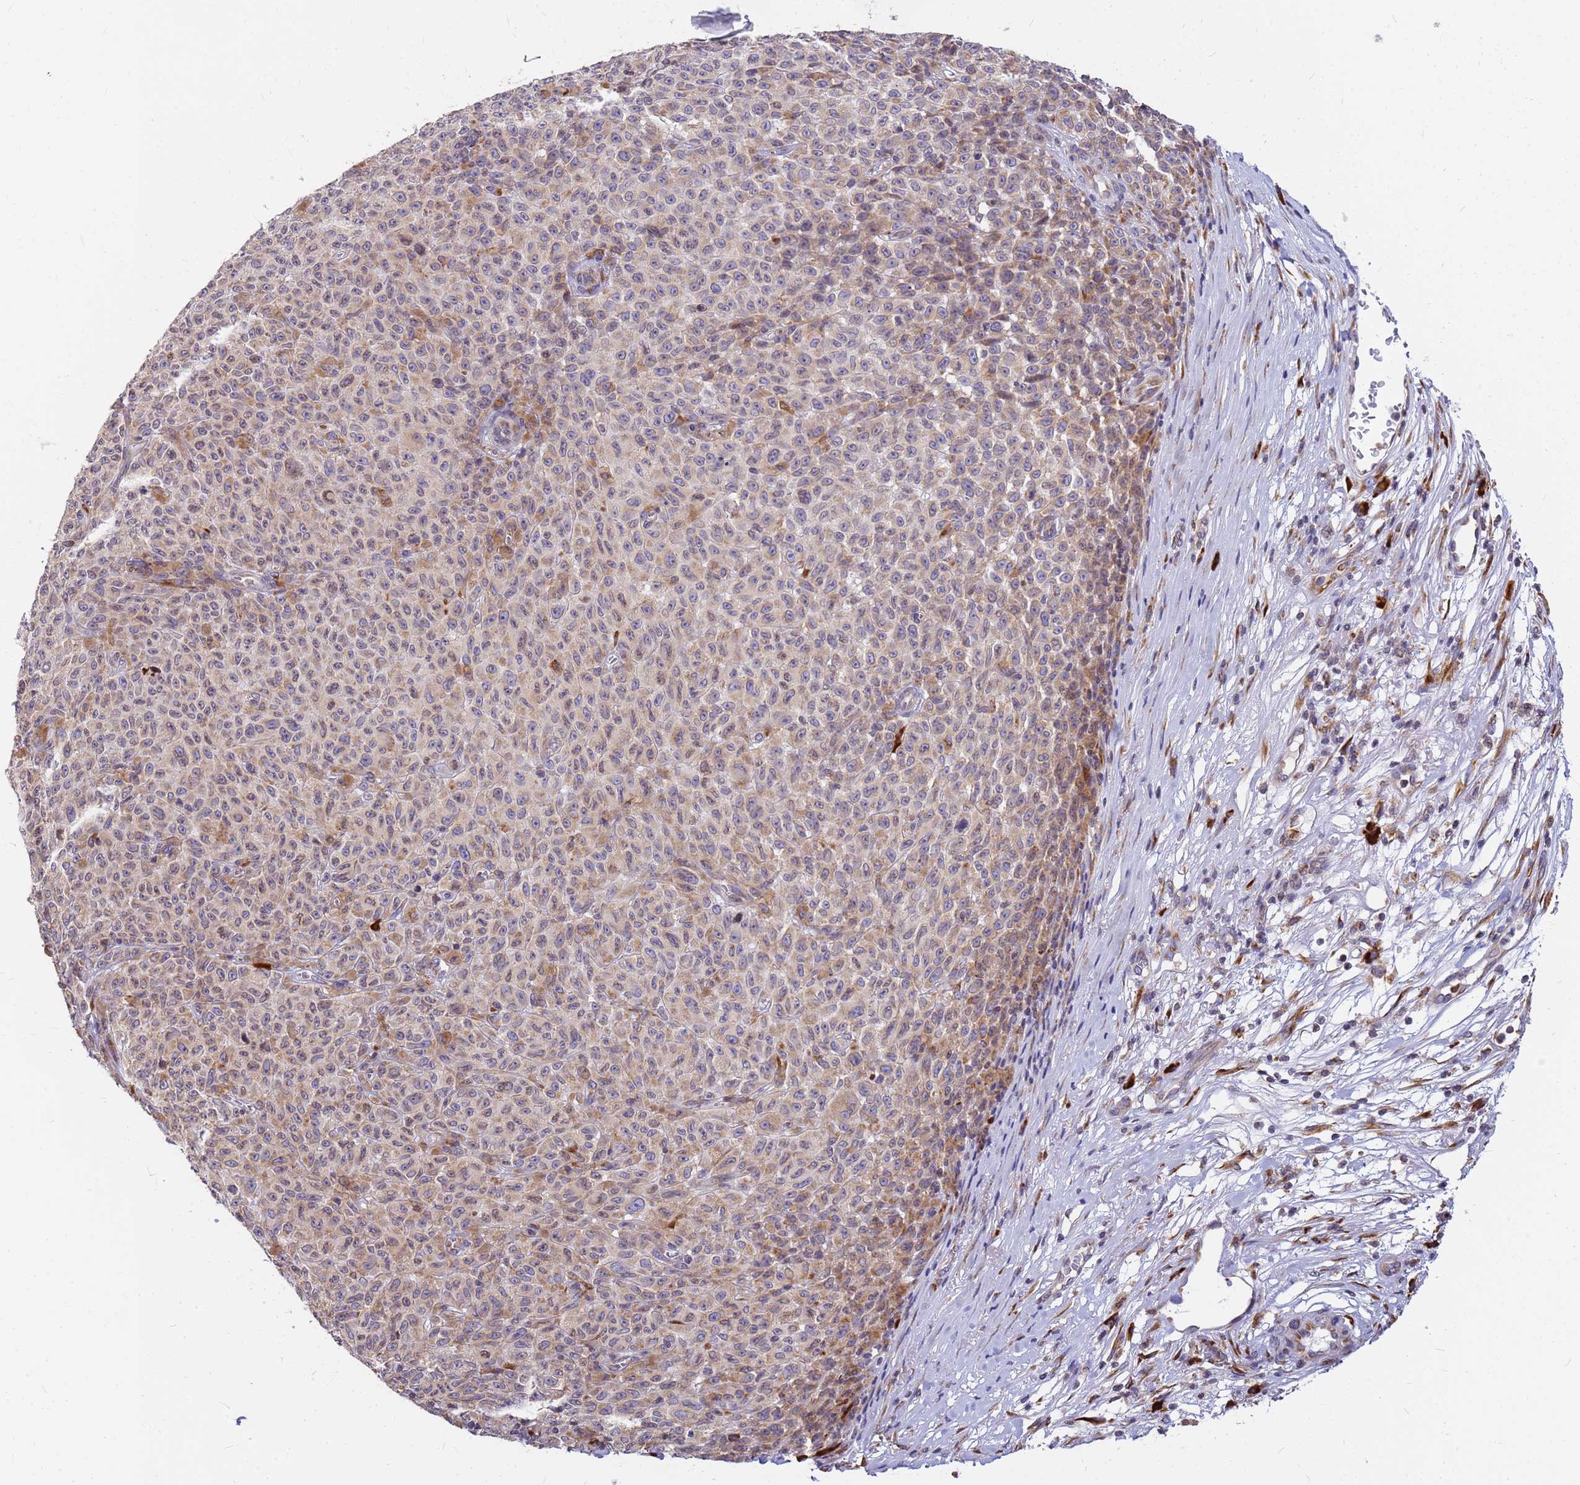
{"staining": {"intensity": "moderate", "quantity": "<25%", "location": "cytoplasmic/membranous"}, "tissue": "melanoma", "cell_type": "Tumor cells", "image_type": "cancer", "snomed": [{"axis": "morphology", "description": "Malignant melanoma, NOS"}, {"axis": "topography", "description": "Skin"}], "caption": "A brown stain shows moderate cytoplasmic/membranous staining of a protein in human melanoma tumor cells.", "gene": "SSR4", "patient": {"sex": "female", "age": 82}}